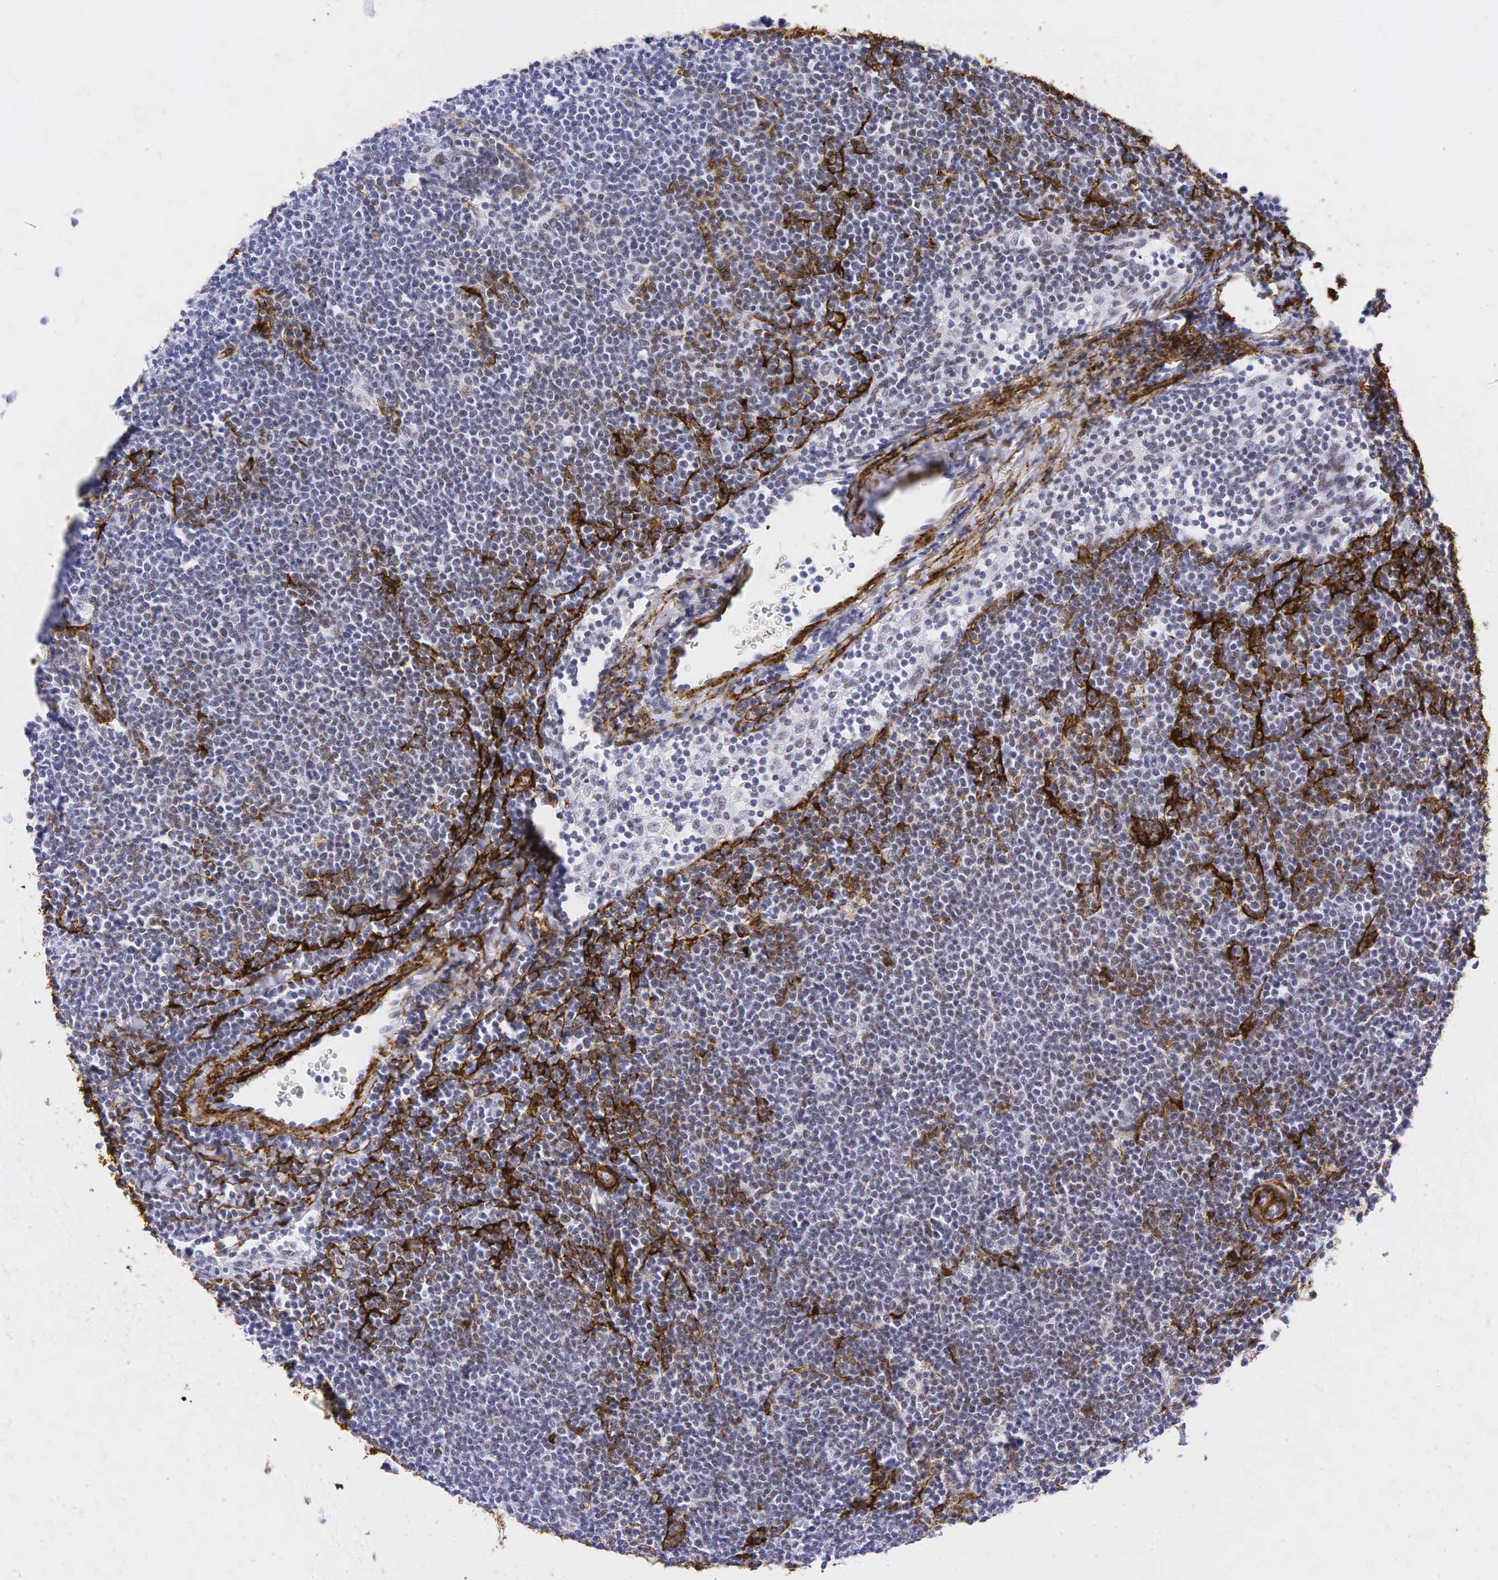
{"staining": {"intensity": "negative", "quantity": "none", "location": "none"}, "tissue": "lymphoma", "cell_type": "Tumor cells", "image_type": "cancer", "snomed": [{"axis": "morphology", "description": "Malignant lymphoma, non-Hodgkin's type, Low grade"}, {"axis": "topography", "description": "Lymph node"}], "caption": "Immunohistochemistry (IHC) of lymphoma demonstrates no staining in tumor cells. Brightfield microscopy of immunohistochemistry (IHC) stained with DAB (brown) and hematoxylin (blue), captured at high magnification.", "gene": "ACTA2", "patient": {"sex": "male", "age": 65}}